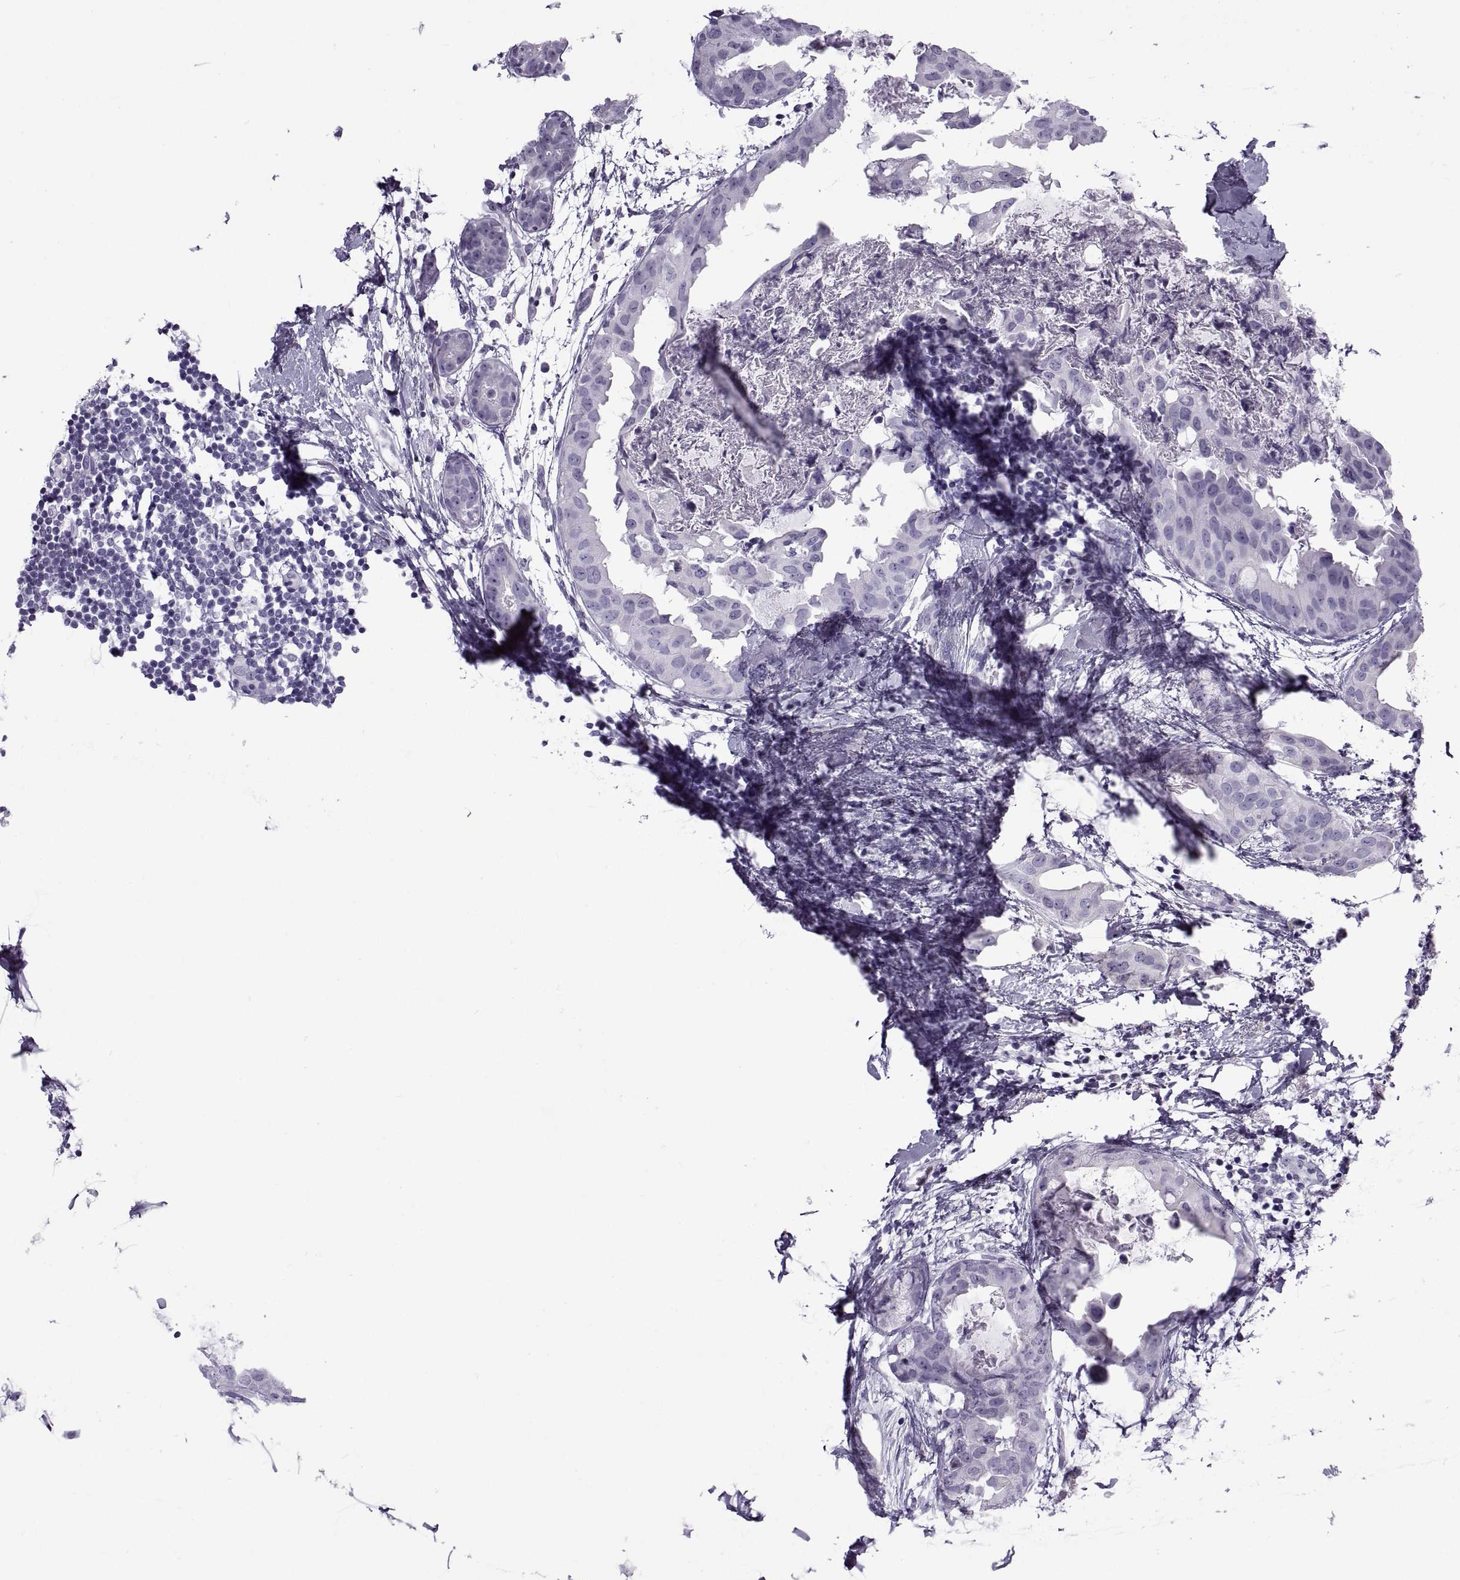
{"staining": {"intensity": "negative", "quantity": "none", "location": "none"}, "tissue": "breast cancer", "cell_type": "Tumor cells", "image_type": "cancer", "snomed": [{"axis": "morphology", "description": "Normal tissue, NOS"}, {"axis": "morphology", "description": "Duct carcinoma"}, {"axis": "topography", "description": "Breast"}], "caption": "High power microscopy micrograph of an immunohistochemistry (IHC) micrograph of invasive ductal carcinoma (breast), revealing no significant expression in tumor cells.", "gene": "RLBP1", "patient": {"sex": "female", "age": 40}}